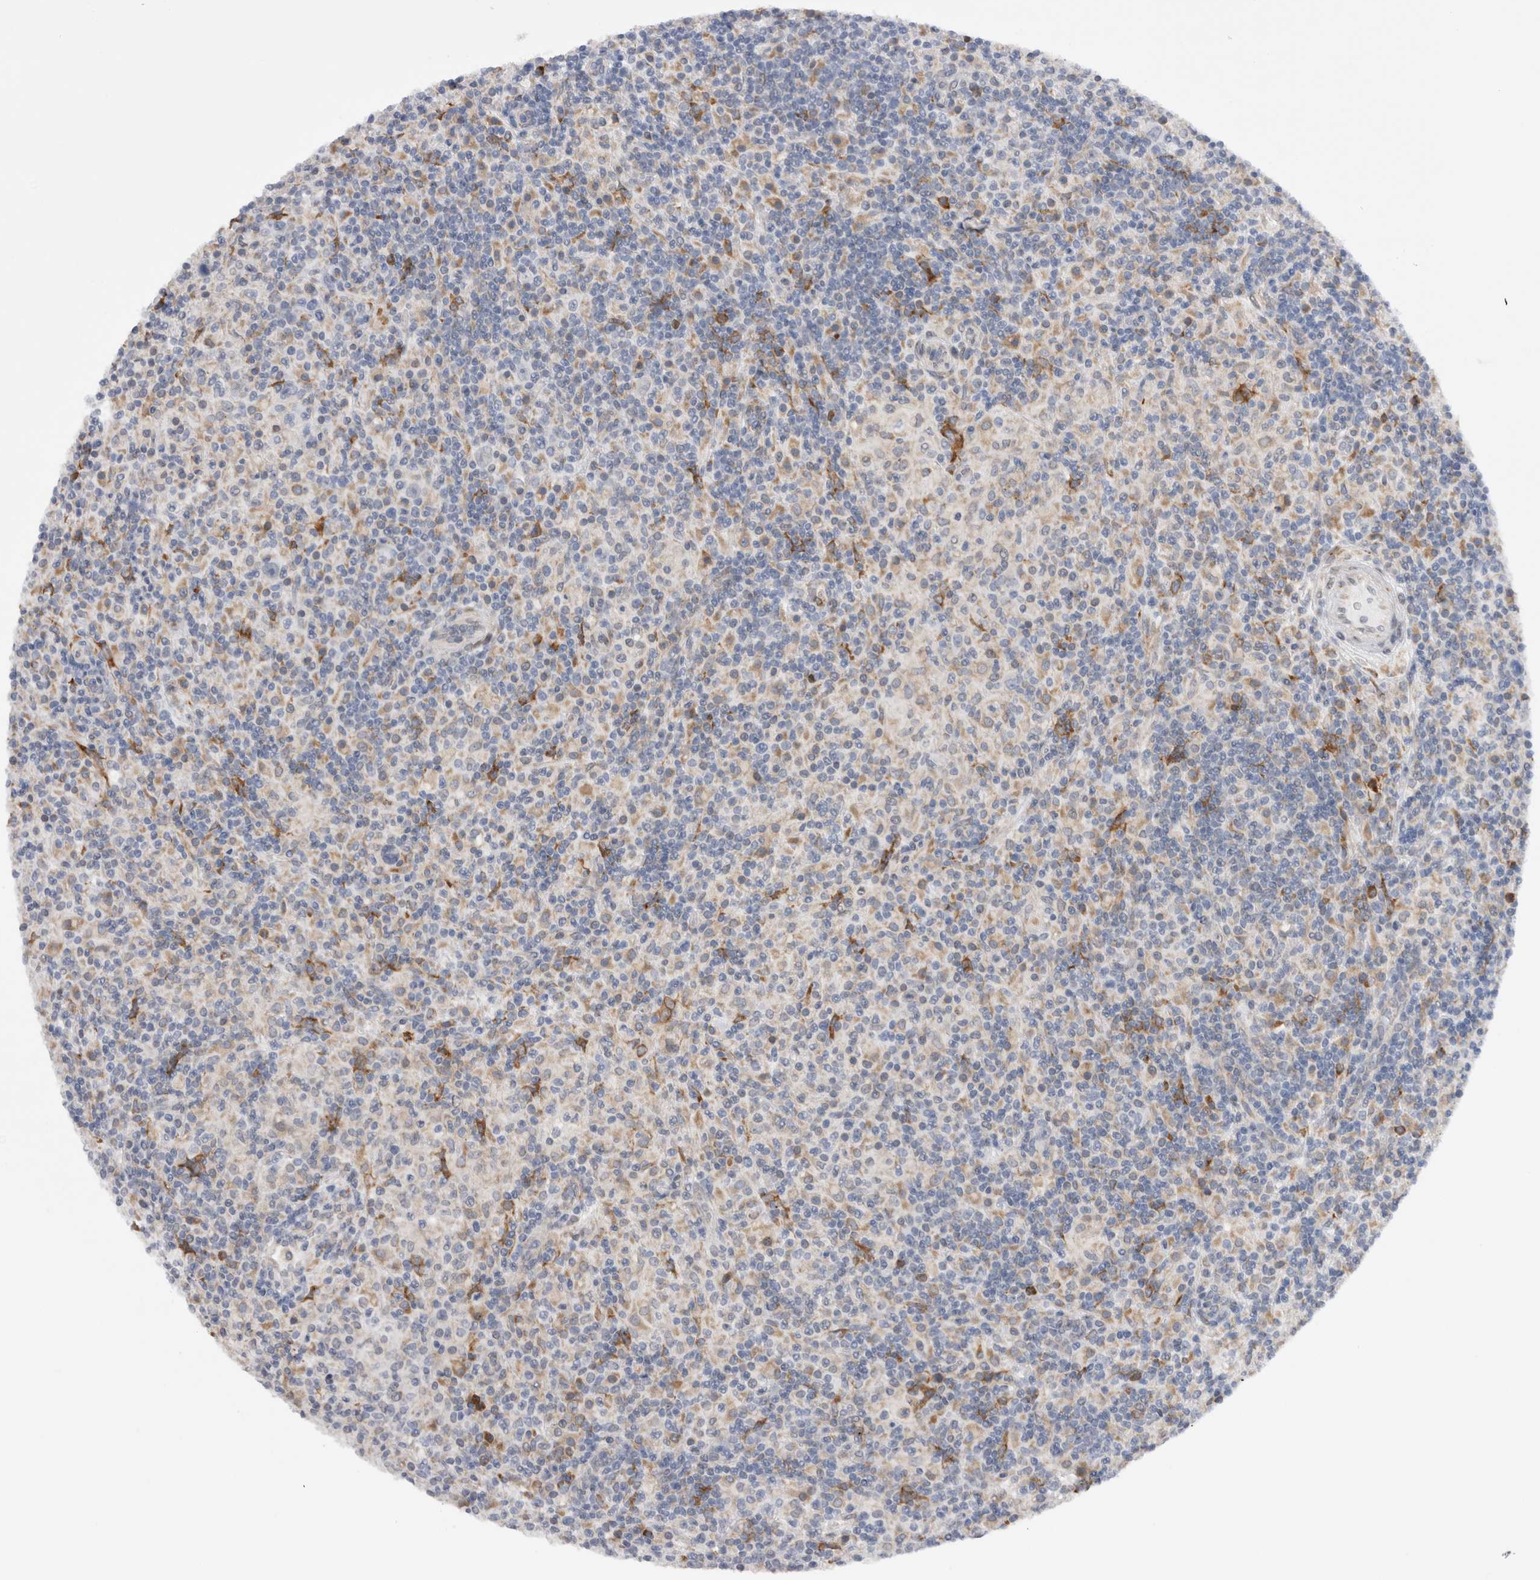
{"staining": {"intensity": "negative", "quantity": "none", "location": "none"}, "tissue": "lymphoma", "cell_type": "Tumor cells", "image_type": "cancer", "snomed": [{"axis": "morphology", "description": "Hodgkin's disease, NOS"}, {"axis": "topography", "description": "Lymph node"}], "caption": "DAB immunohistochemical staining of Hodgkin's disease reveals no significant positivity in tumor cells.", "gene": "VCPIP1", "patient": {"sex": "male", "age": 70}}